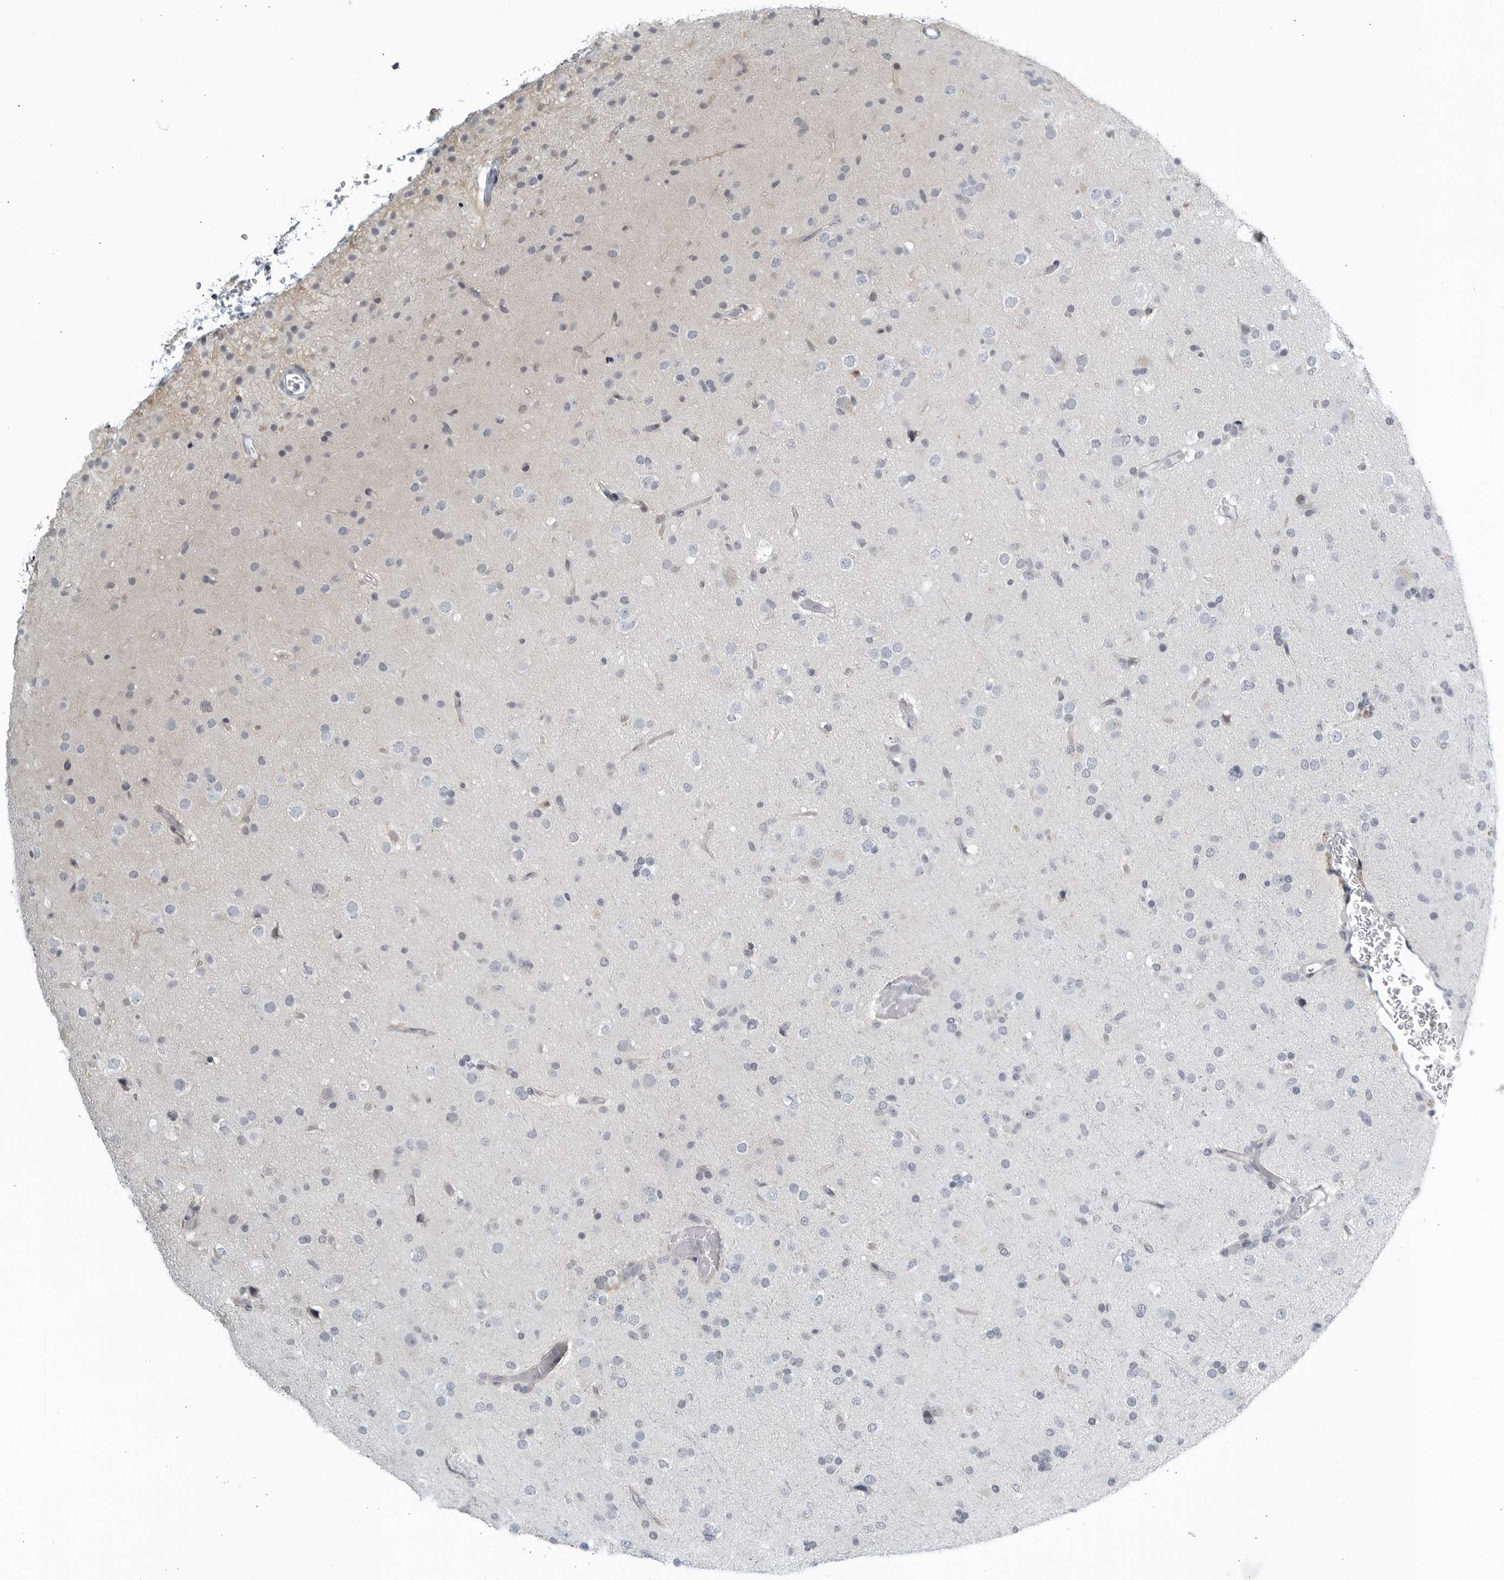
{"staining": {"intensity": "negative", "quantity": "none", "location": "none"}, "tissue": "glioma", "cell_type": "Tumor cells", "image_type": "cancer", "snomed": [{"axis": "morphology", "description": "Glioma, malignant, Low grade"}, {"axis": "topography", "description": "Brain"}], "caption": "Immunohistochemistry of glioma shows no expression in tumor cells.", "gene": "KLK7", "patient": {"sex": "male", "age": 65}}